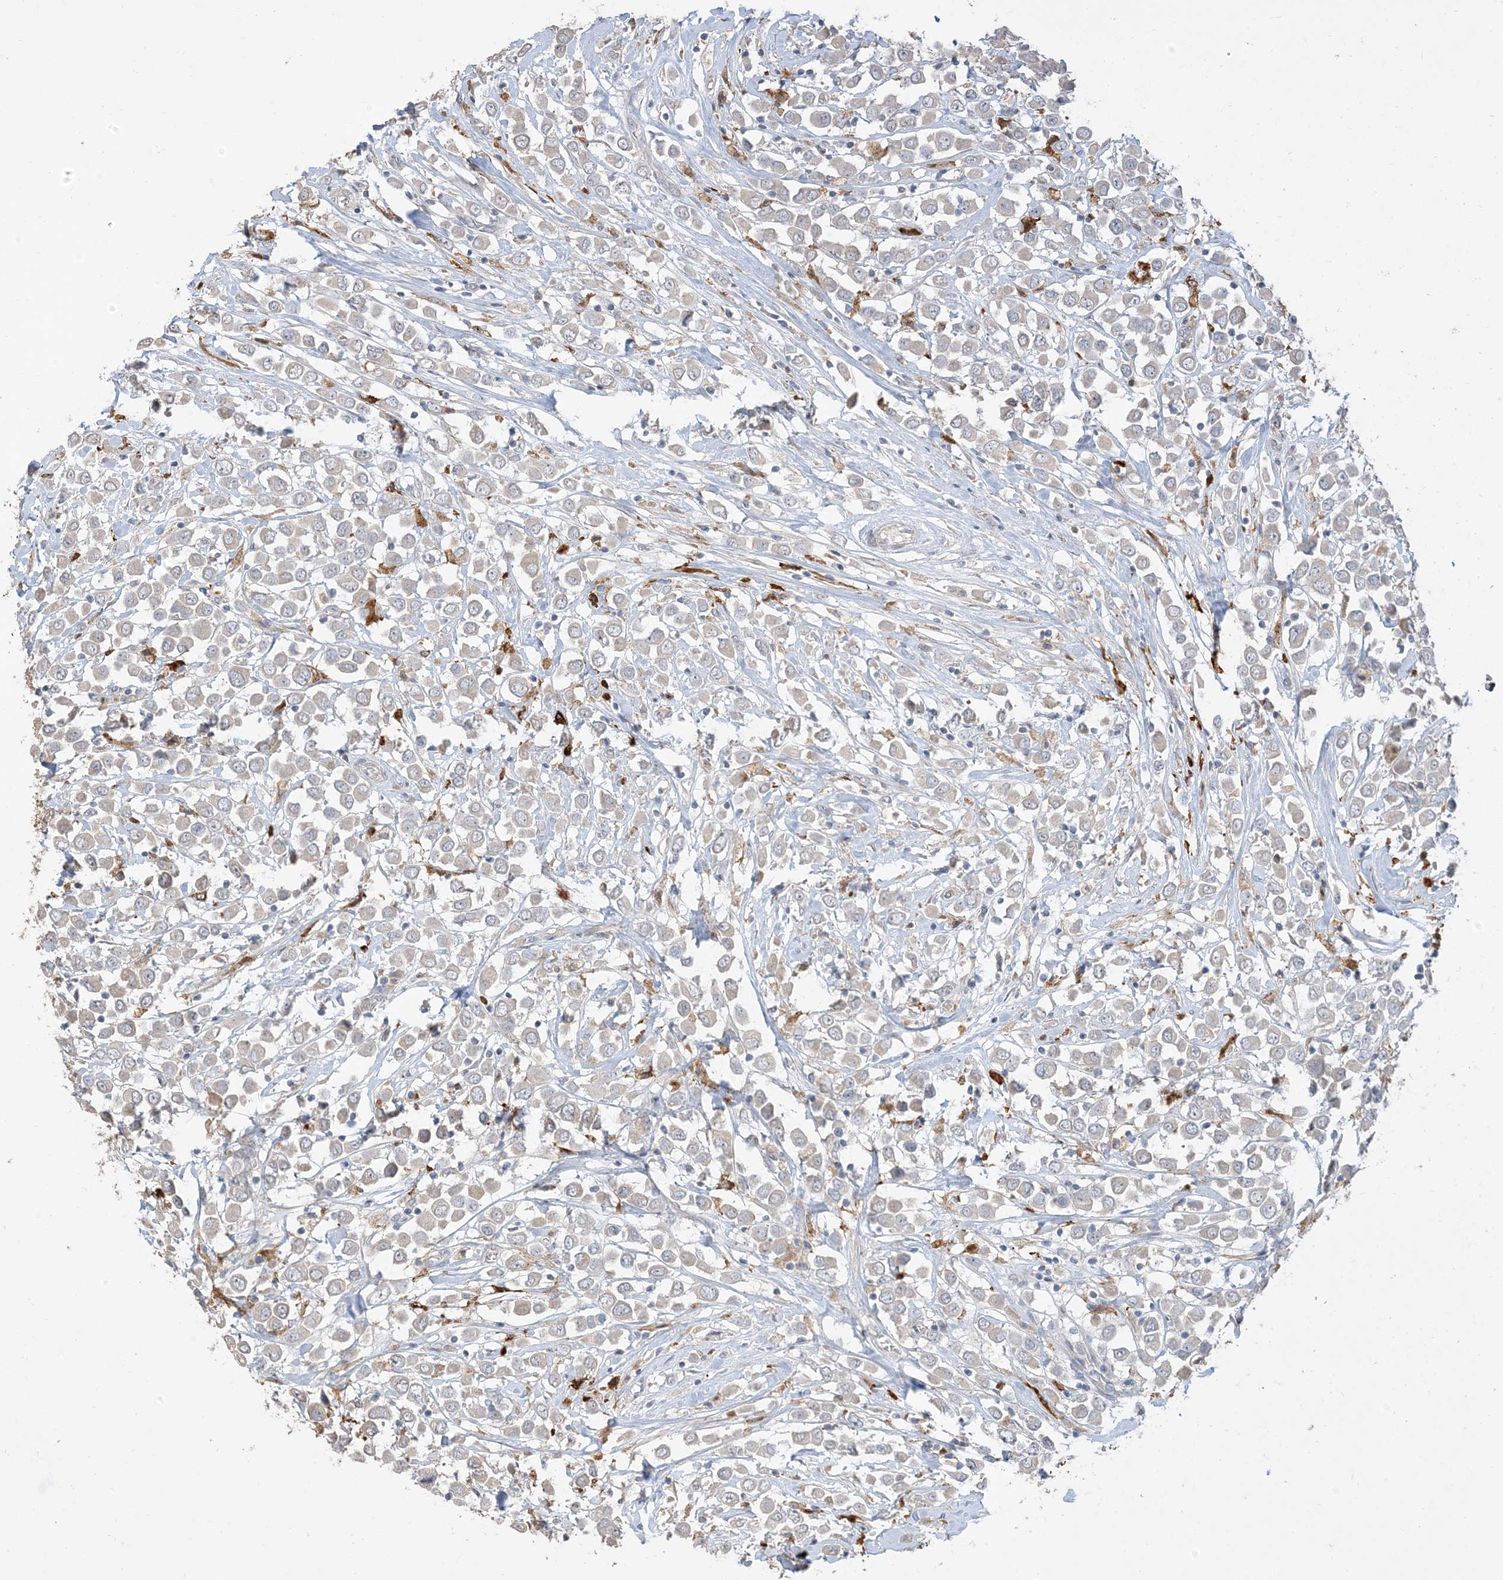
{"staining": {"intensity": "negative", "quantity": "none", "location": "none"}, "tissue": "breast cancer", "cell_type": "Tumor cells", "image_type": "cancer", "snomed": [{"axis": "morphology", "description": "Duct carcinoma"}, {"axis": "topography", "description": "Breast"}], "caption": "A histopathology image of breast cancer (infiltrating ductal carcinoma) stained for a protein reveals no brown staining in tumor cells. Nuclei are stained in blue.", "gene": "RNF175", "patient": {"sex": "female", "age": 61}}